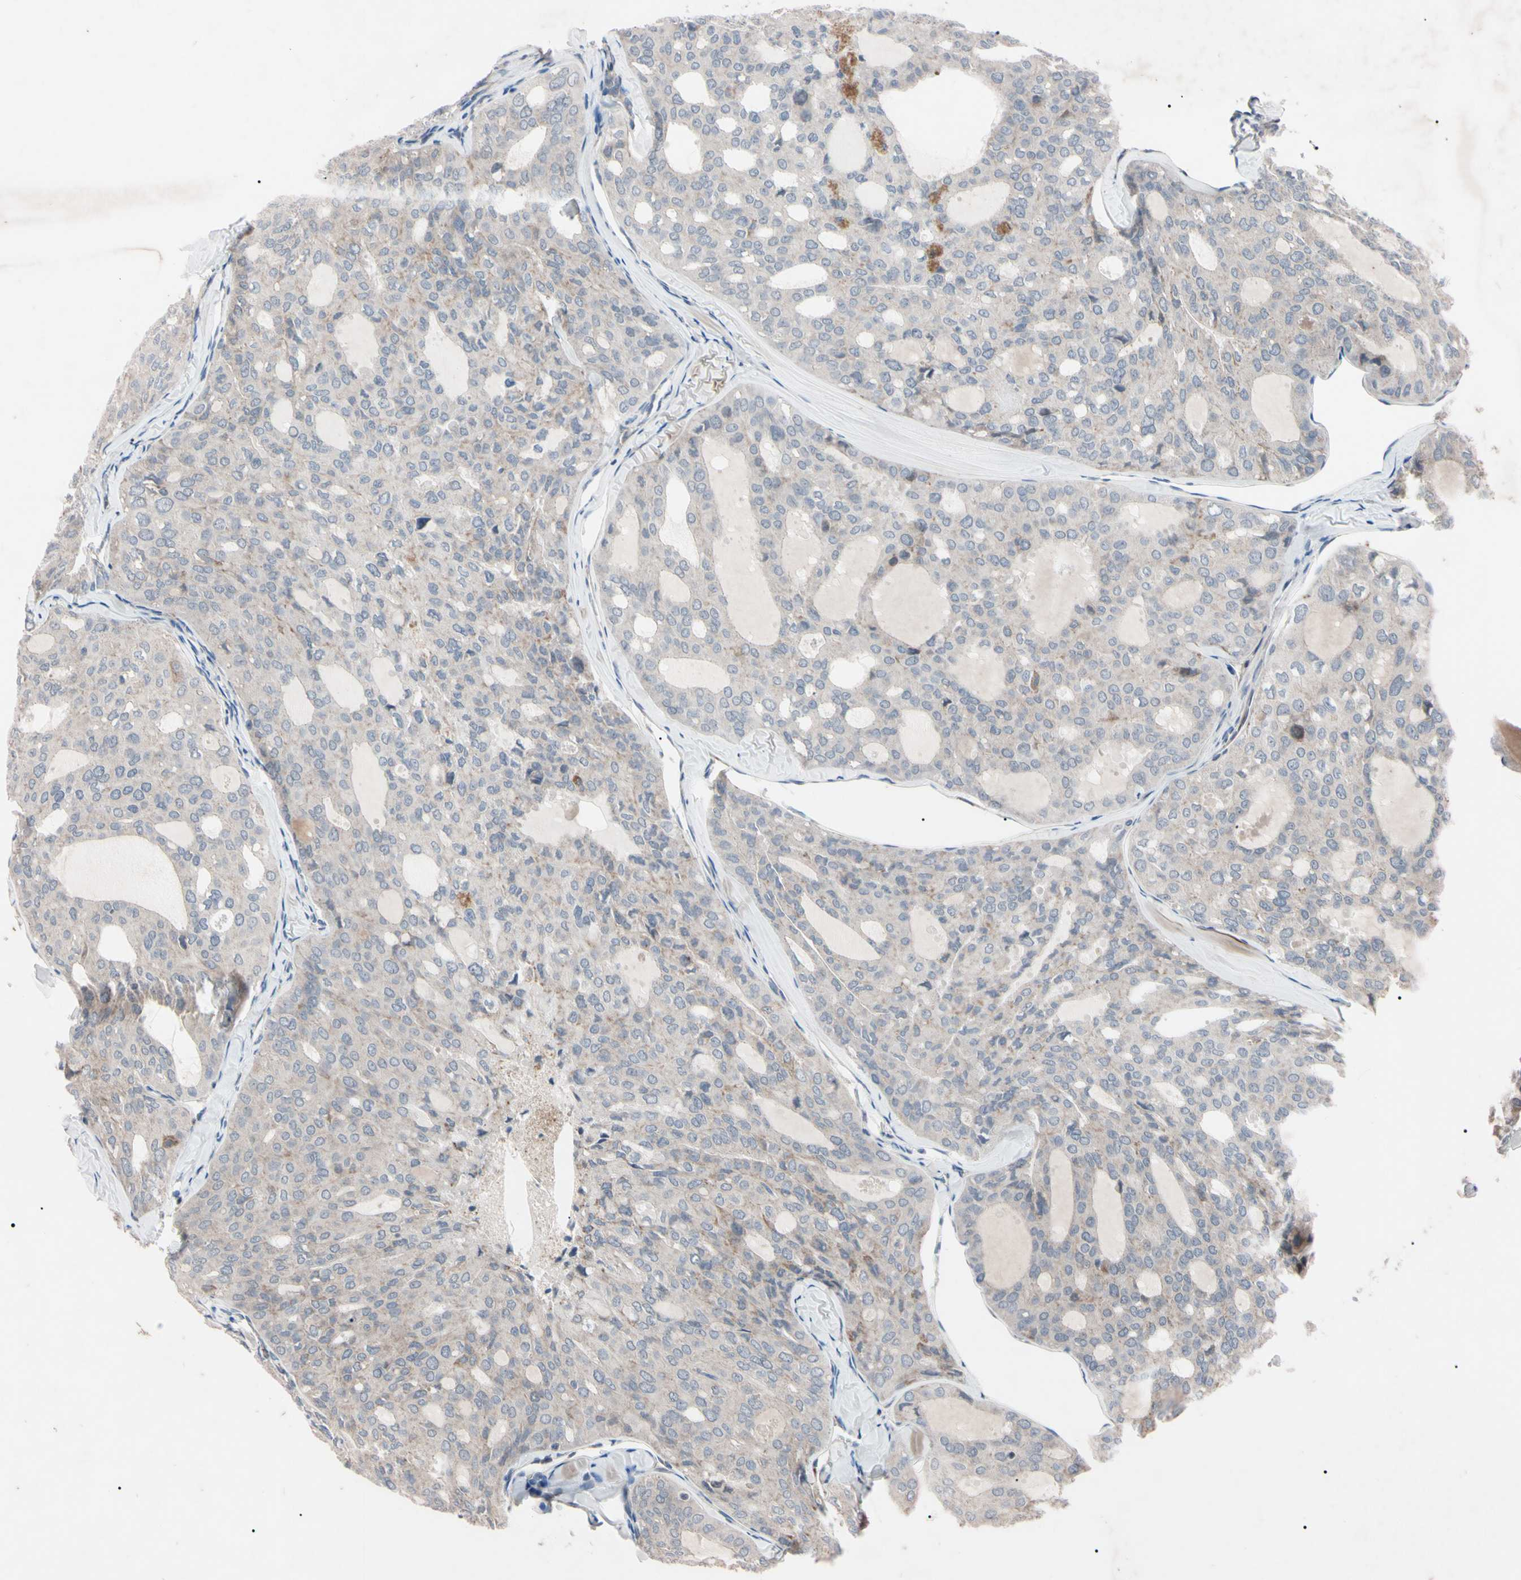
{"staining": {"intensity": "weak", "quantity": ">75%", "location": "cytoplasmic/membranous"}, "tissue": "thyroid cancer", "cell_type": "Tumor cells", "image_type": "cancer", "snomed": [{"axis": "morphology", "description": "Follicular adenoma carcinoma, NOS"}, {"axis": "topography", "description": "Thyroid gland"}], "caption": "DAB (3,3'-diaminobenzidine) immunohistochemical staining of human thyroid cancer (follicular adenoma carcinoma) exhibits weak cytoplasmic/membranous protein positivity in about >75% of tumor cells.", "gene": "TNFRSF1A", "patient": {"sex": "male", "age": 75}}